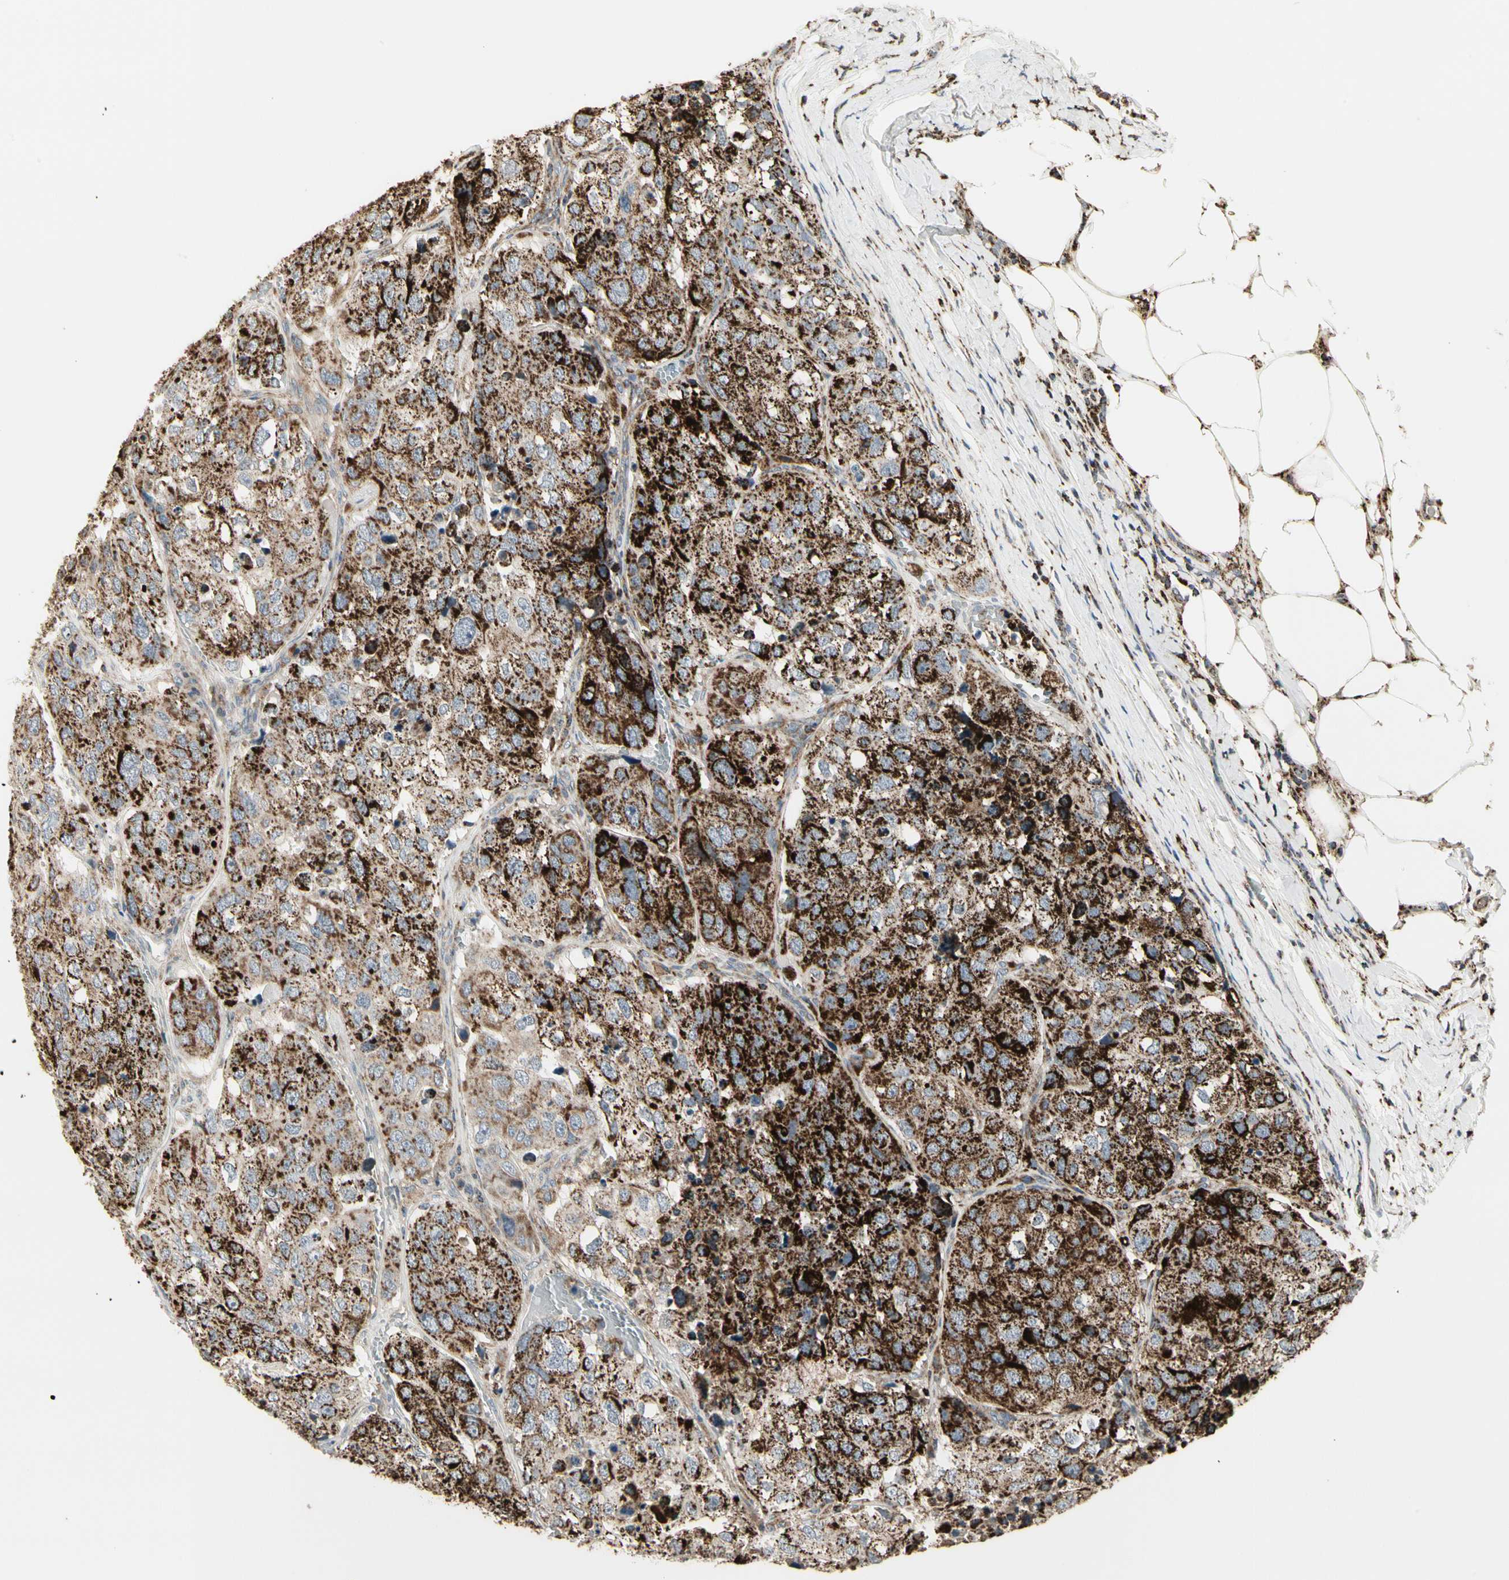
{"staining": {"intensity": "strong", "quantity": "25%-75%", "location": "cytoplasmic/membranous"}, "tissue": "urothelial cancer", "cell_type": "Tumor cells", "image_type": "cancer", "snomed": [{"axis": "morphology", "description": "Urothelial carcinoma, High grade"}, {"axis": "topography", "description": "Lymph node"}, {"axis": "topography", "description": "Urinary bladder"}], "caption": "Tumor cells exhibit high levels of strong cytoplasmic/membranous expression in approximately 25%-75% of cells in human high-grade urothelial carcinoma.", "gene": "TMEM176A", "patient": {"sex": "male", "age": 51}}